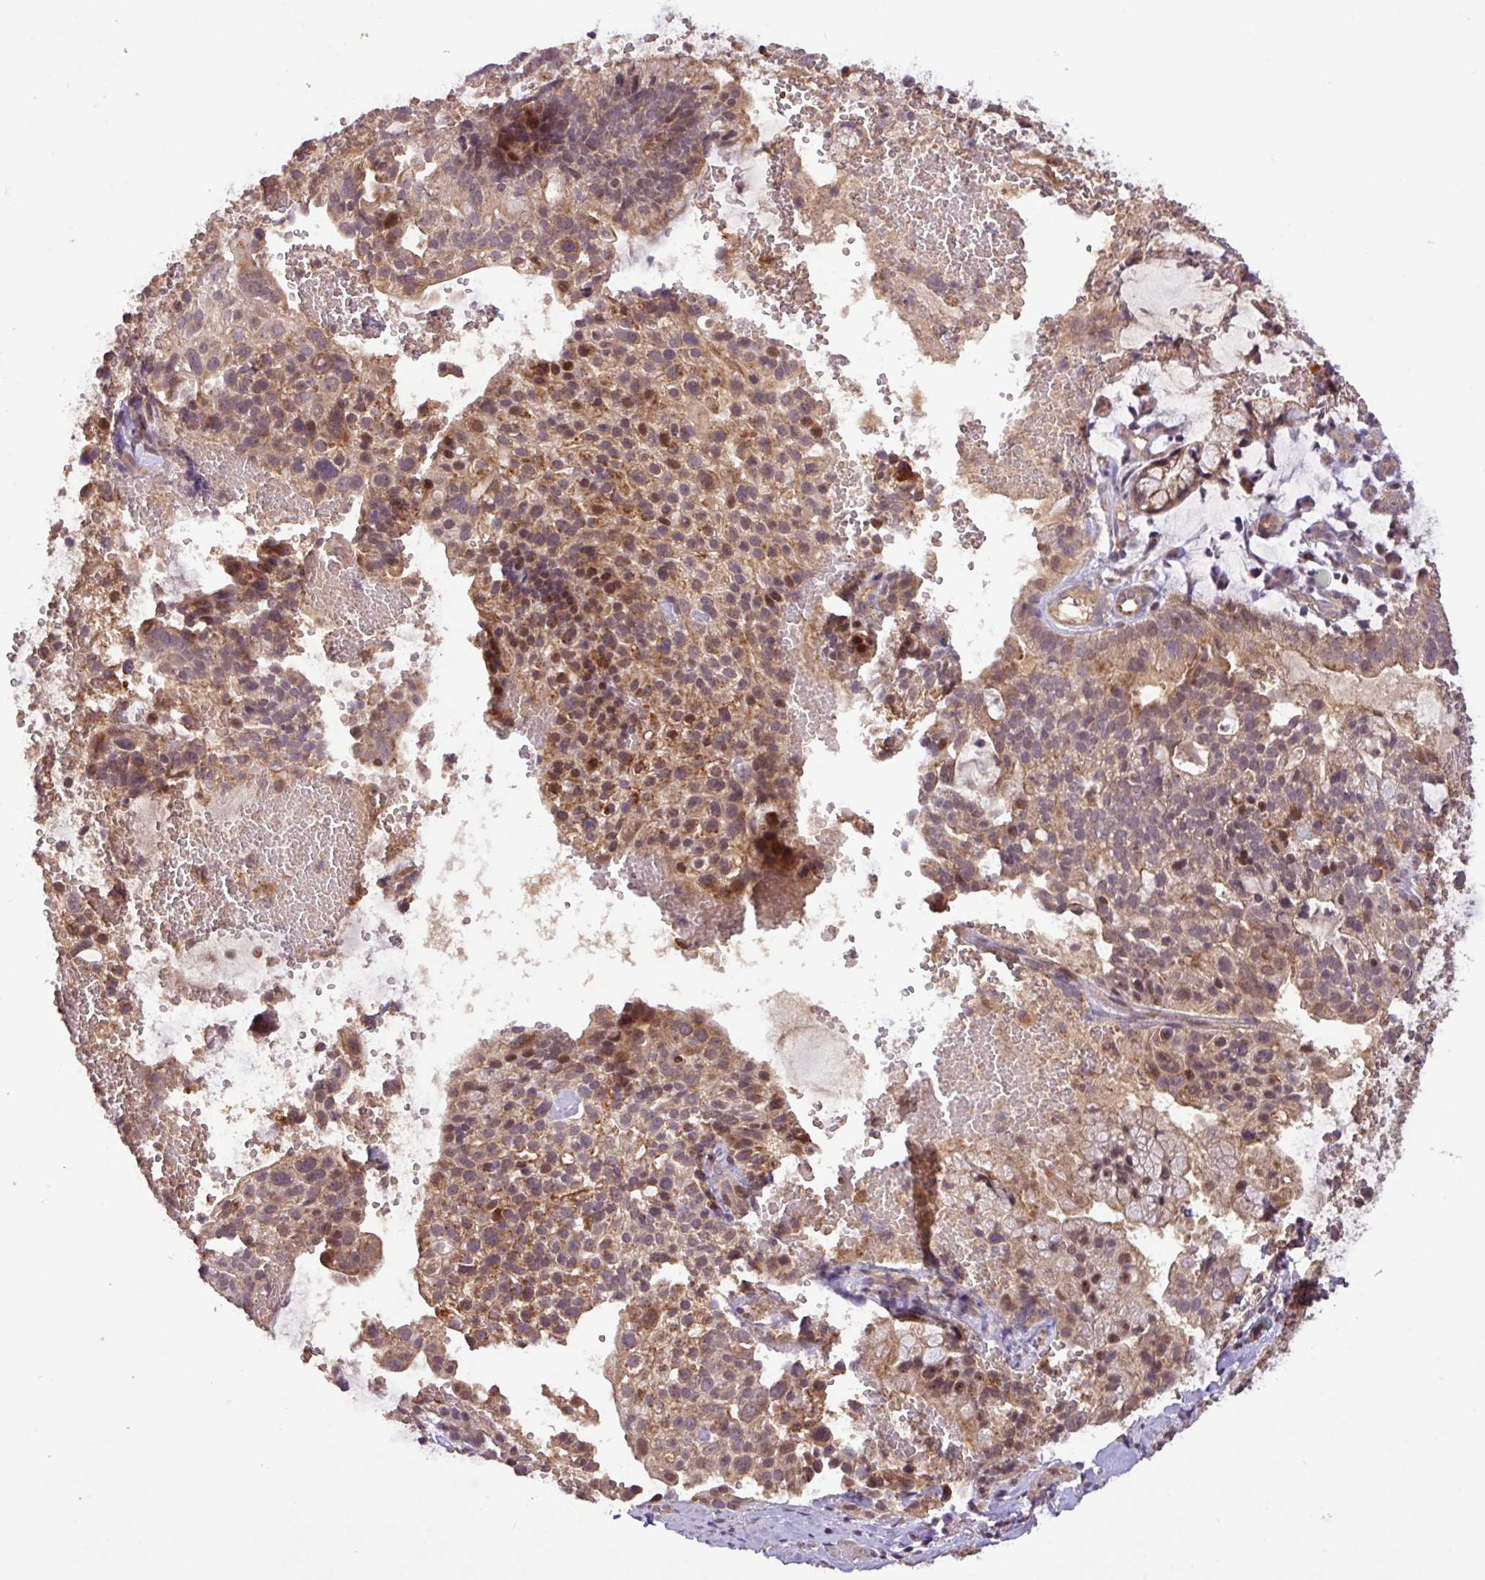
{"staining": {"intensity": "moderate", "quantity": ">75%", "location": "cytoplasmic/membranous,nuclear"}, "tissue": "cervical cancer", "cell_type": "Tumor cells", "image_type": "cancer", "snomed": [{"axis": "morphology", "description": "Adenocarcinoma, NOS"}, {"axis": "topography", "description": "Cervix"}], "caption": "An immunohistochemistry (IHC) image of tumor tissue is shown. Protein staining in brown shows moderate cytoplasmic/membranous and nuclear positivity in adenocarcinoma (cervical) within tumor cells.", "gene": "YPEL3", "patient": {"sex": "female", "age": 41}}